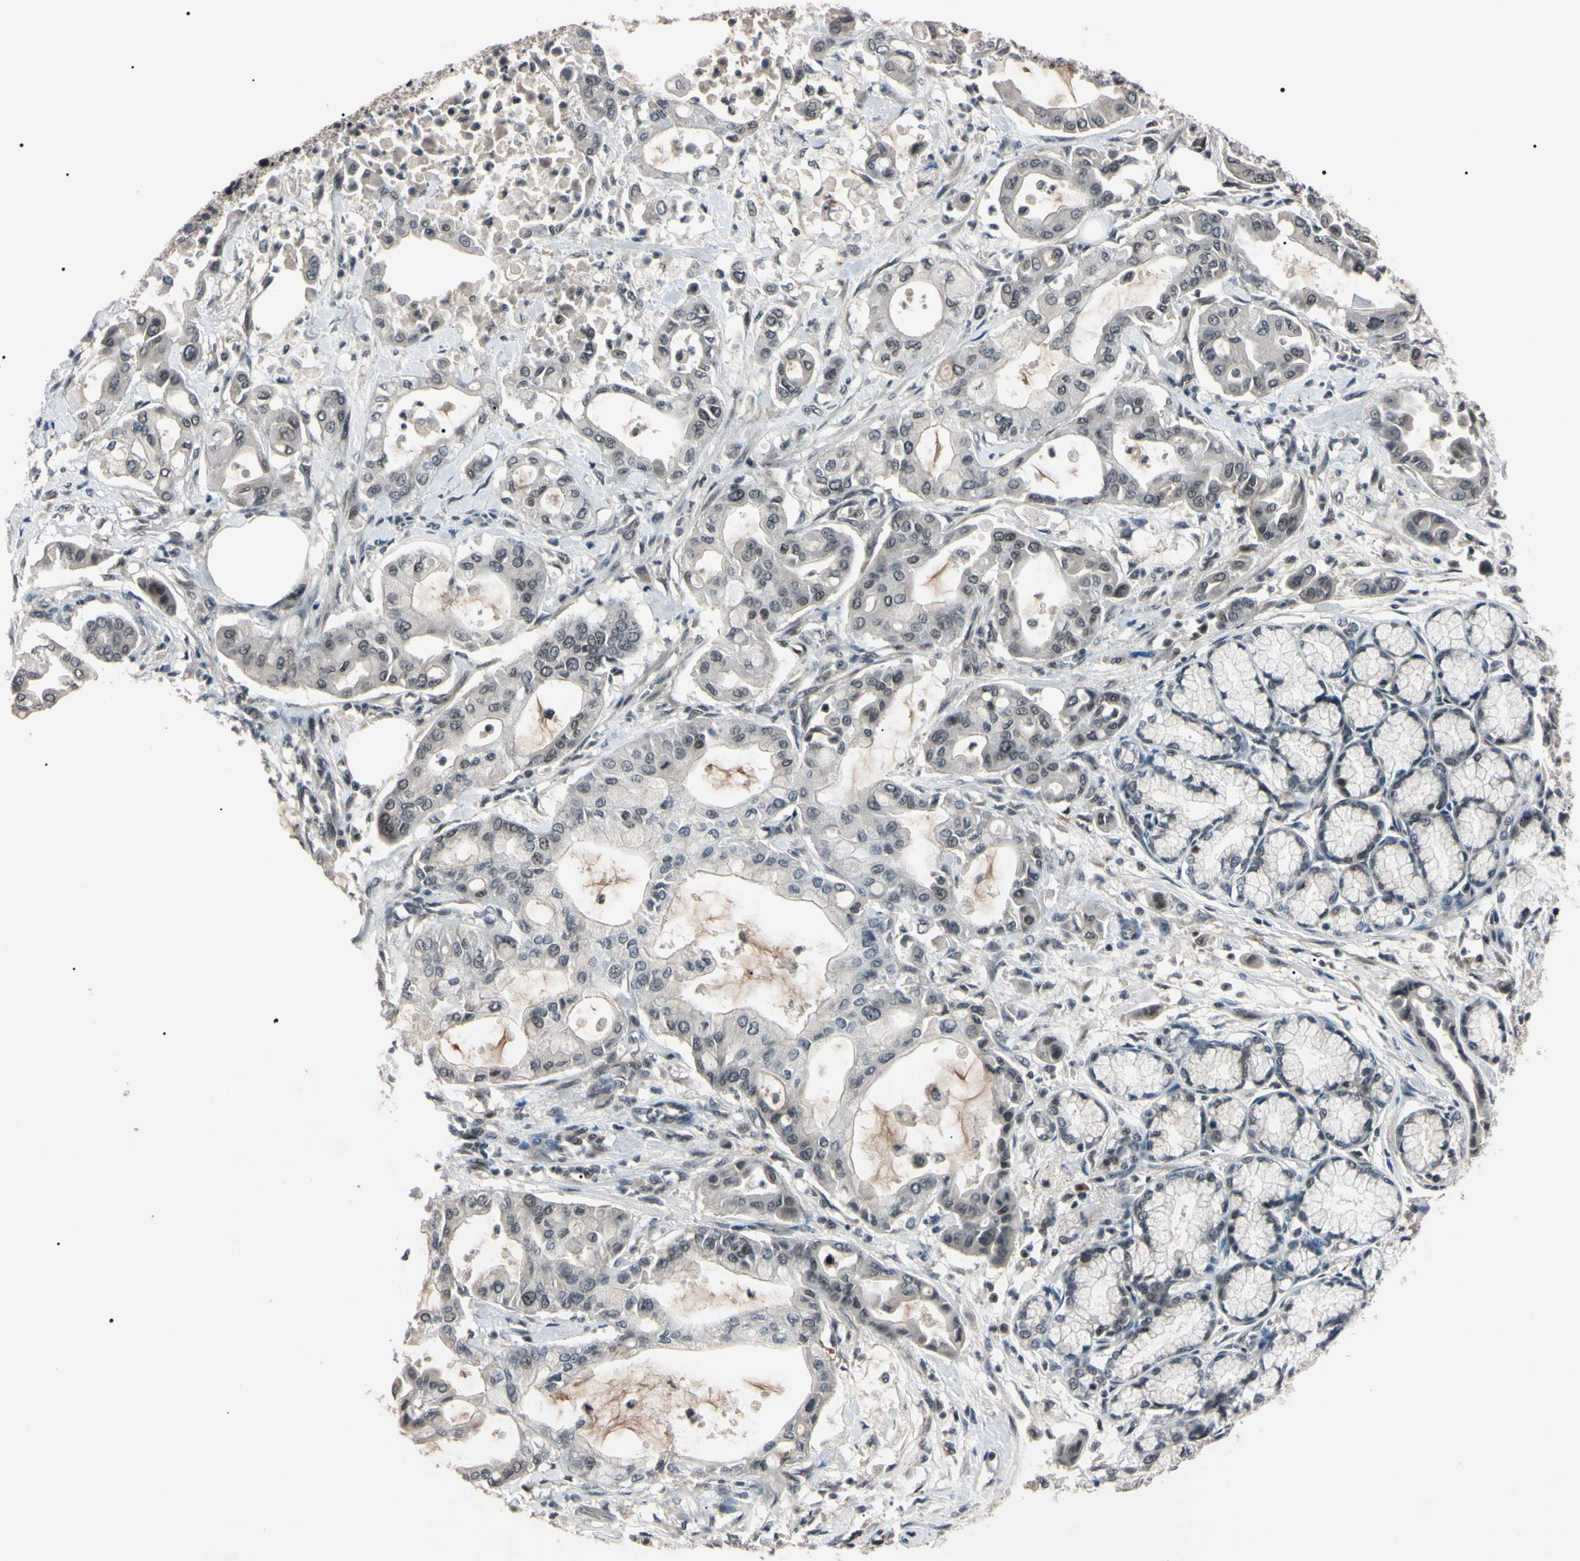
{"staining": {"intensity": "weak", "quantity": ">75%", "location": "cytoplasmic/membranous"}, "tissue": "pancreatic cancer", "cell_type": "Tumor cells", "image_type": "cancer", "snomed": [{"axis": "morphology", "description": "Adenocarcinoma, NOS"}, {"axis": "morphology", "description": "Adenocarcinoma, metastatic, NOS"}, {"axis": "topography", "description": "Lymph node"}, {"axis": "topography", "description": "Pancreas"}, {"axis": "topography", "description": "Duodenum"}], "caption": "Immunohistochemistry (IHC) staining of pancreatic metastatic adenocarcinoma, which reveals low levels of weak cytoplasmic/membranous staining in approximately >75% of tumor cells indicating weak cytoplasmic/membranous protein staining. The staining was performed using DAB (3,3'-diaminobenzidine) (brown) for protein detection and nuclei were counterstained in hematoxylin (blue).", "gene": "YY1", "patient": {"sex": "female", "age": 64}}